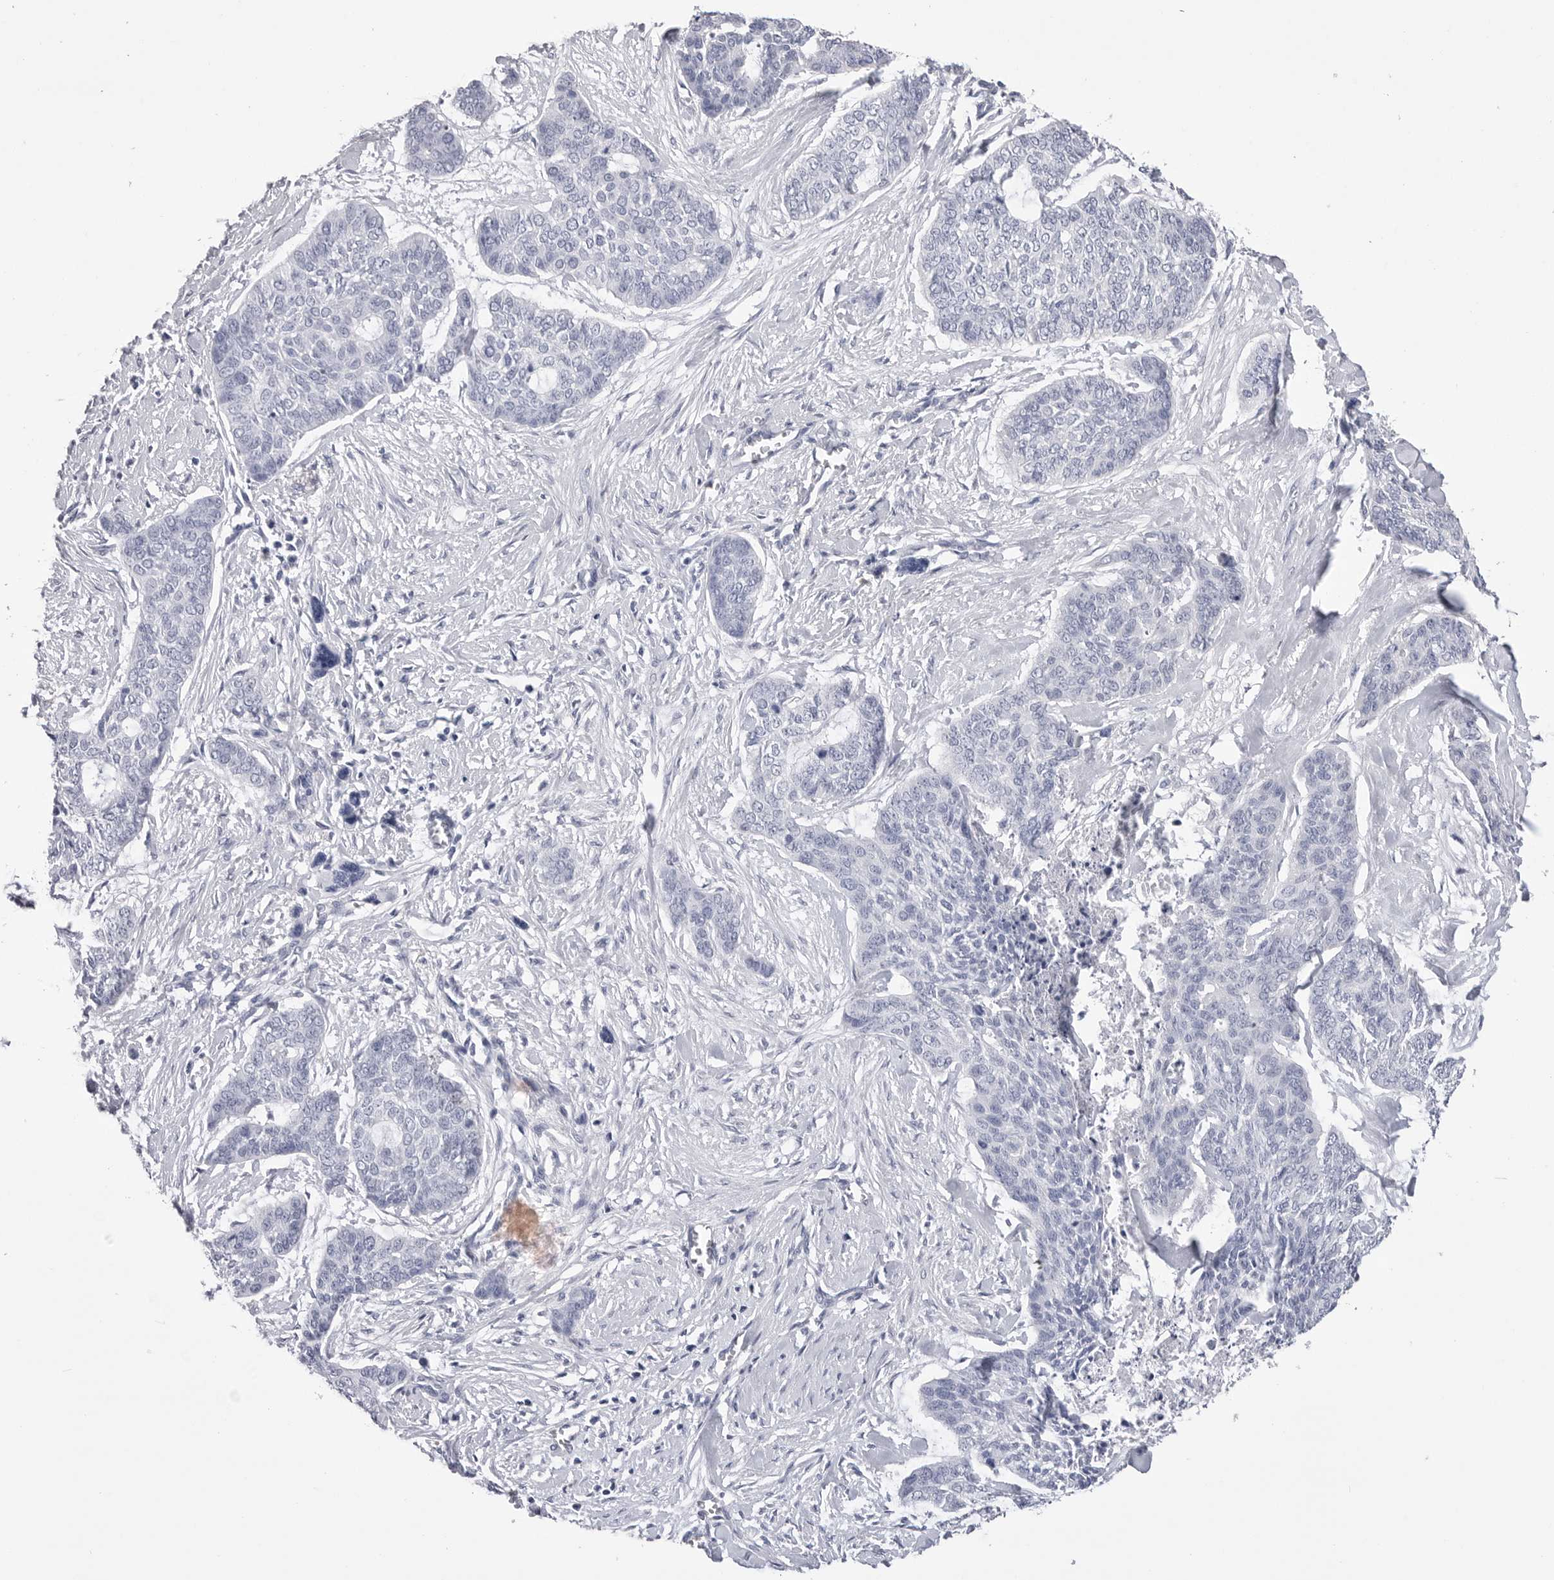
{"staining": {"intensity": "negative", "quantity": "none", "location": "none"}, "tissue": "skin cancer", "cell_type": "Tumor cells", "image_type": "cancer", "snomed": [{"axis": "morphology", "description": "Basal cell carcinoma"}, {"axis": "topography", "description": "Skin"}], "caption": "An IHC histopathology image of basal cell carcinoma (skin) is shown. There is no staining in tumor cells of basal cell carcinoma (skin). (DAB (3,3'-diaminobenzidine) immunohistochemistry (IHC) visualized using brightfield microscopy, high magnification).", "gene": "DLGAP3", "patient": {"sex": "female", "age": 64}}